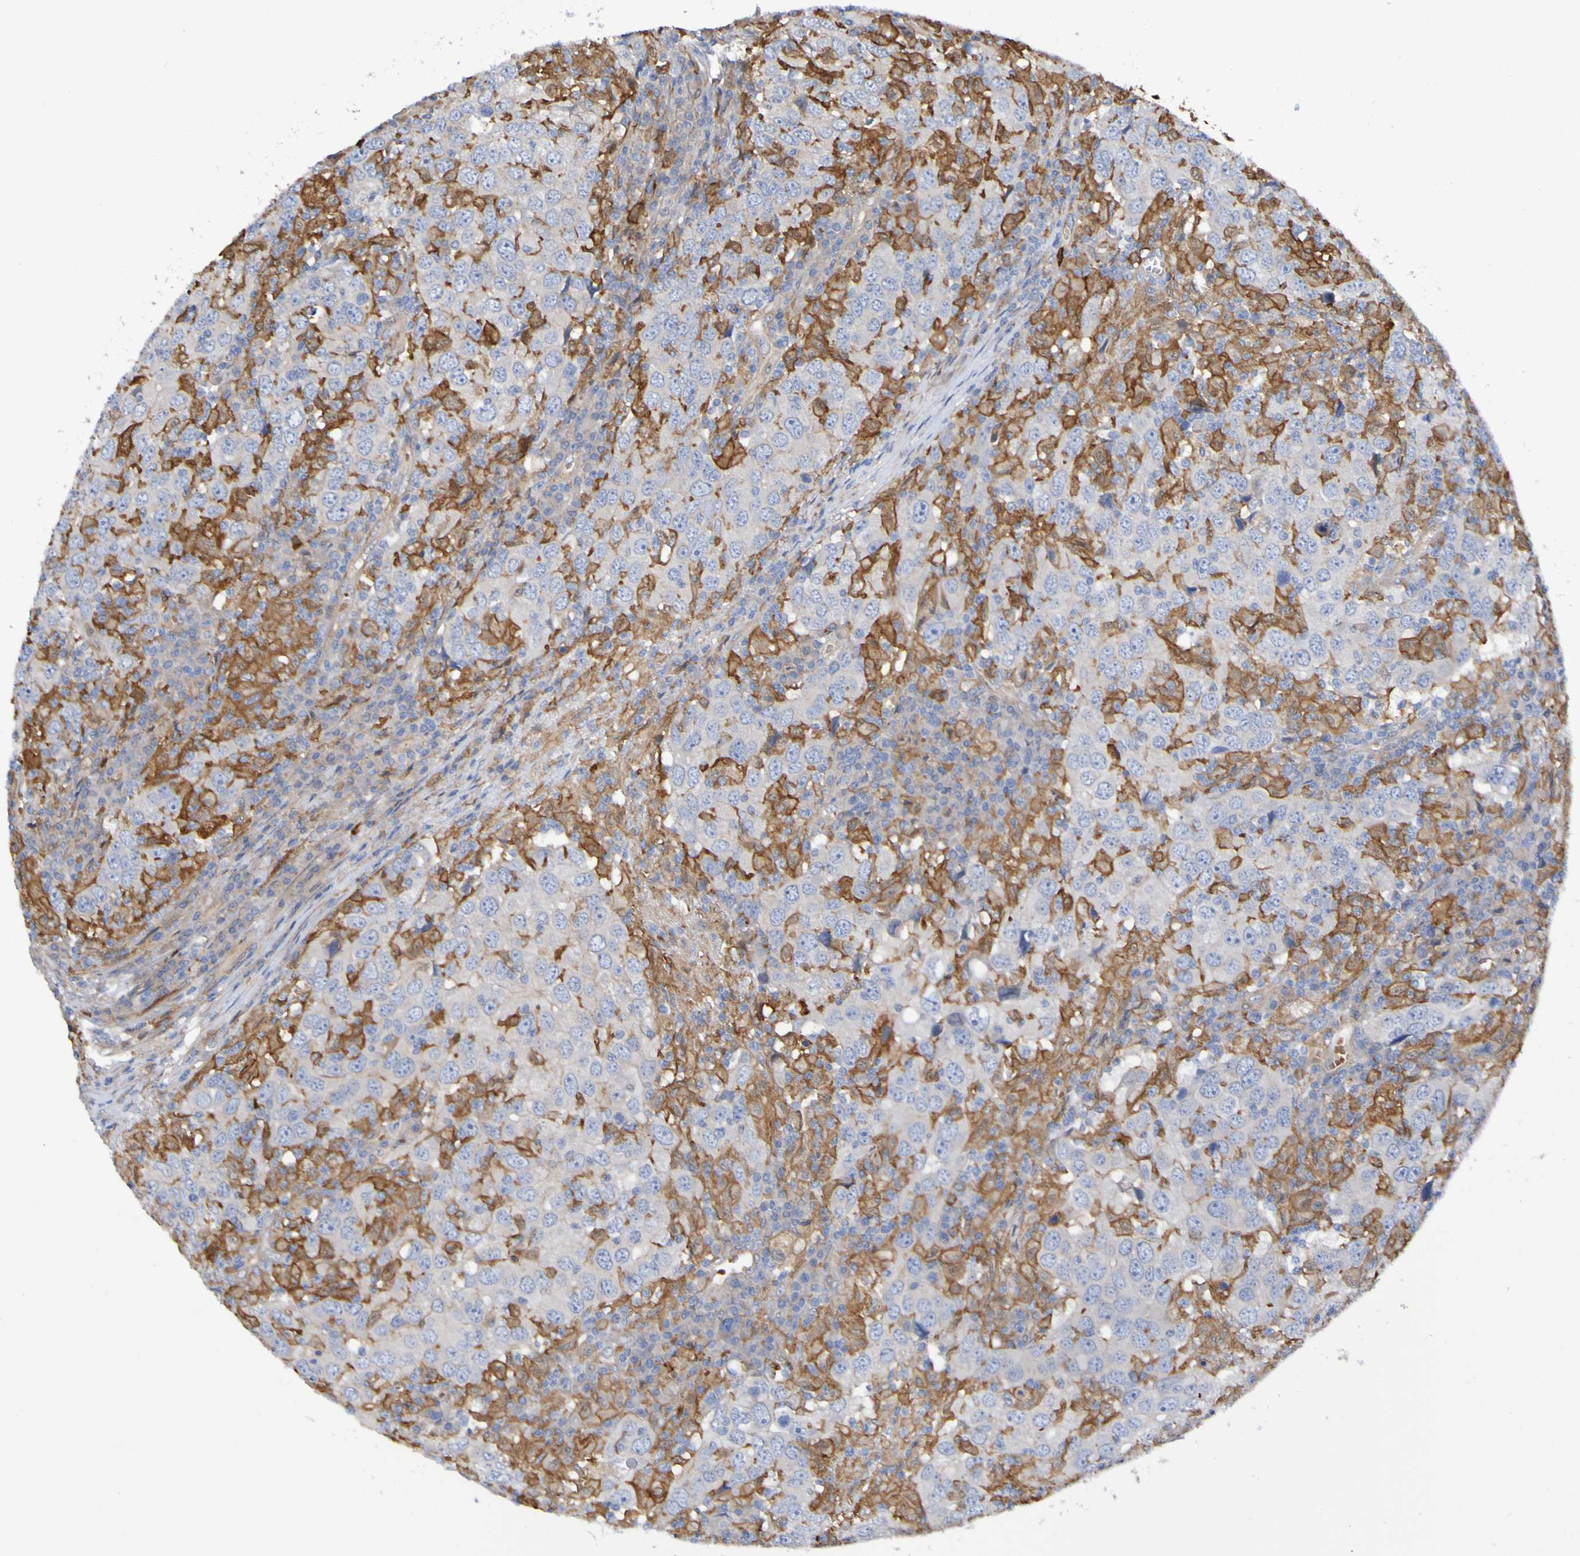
{"staining": {"intensity": "moderate", "quantity": "25%-75%", "location": "cytoplasmic/membranous"}, "tissue": "head and neck cancer", "cell_type": "Tumor cells", "image_type": "cancer", "snomed": [{"axis": "morphology", "description": "Adenocarcinoma, NOS"}, {"axis": "topography", "description": "Salivary gland"}, {"axis": "topography", "description": "Head-Neck"}], "caption": "This histopathology image shows IHC staining of human head and neck cancer (adenocarcinoma), with medium moderate cytoplasmic/membranous staining in approximately 25%-75% of tumor cells.", "gene": "SCRG1", "patient": {"sex": "female", "age": 65}}